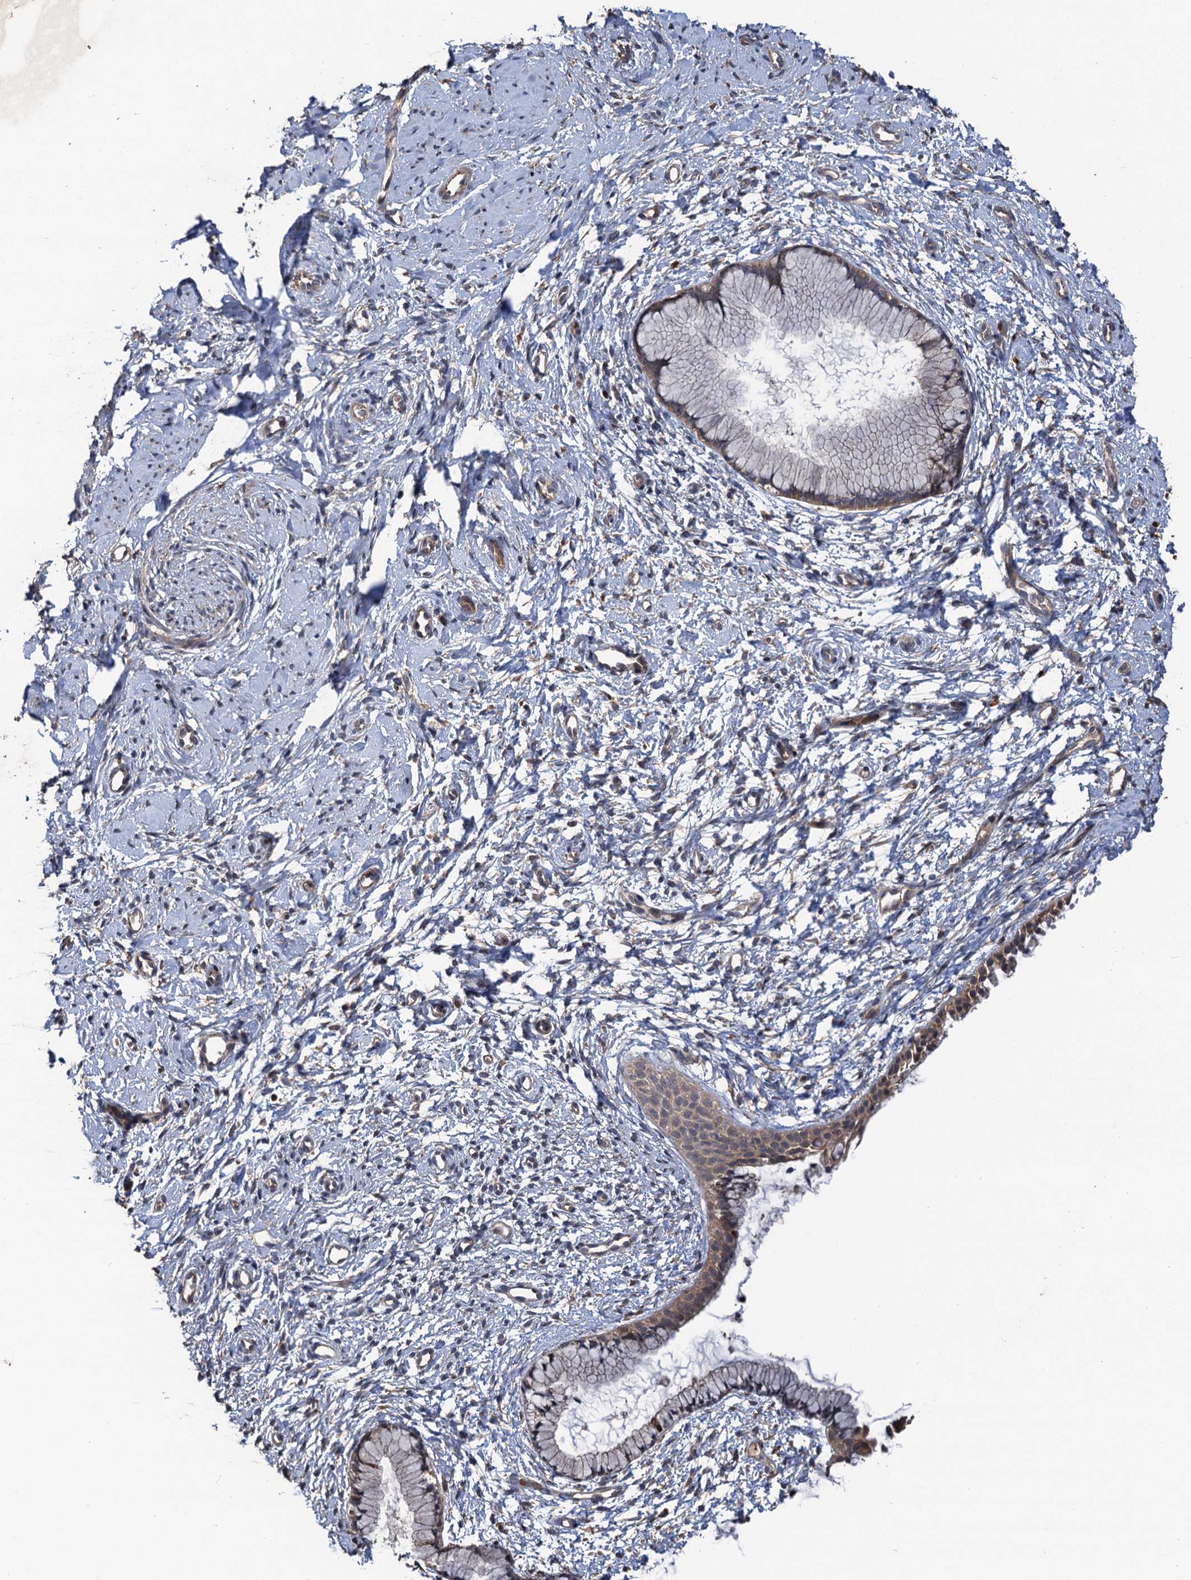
{"staining": {"intensity": "moderate", "quantity": ">75%", "location": "cytoplasmic/membranous"}, "tissue": "cervix", "cell_type": "Glandular cells", "image_type": "normal", "snomed": [{"axis": "morphology", "description": "Normal tissue, NOS"}, {"axis": "topography", "description": "Cervix"}], "caption": "Cervix was stained to show a protein in brown. There is medium levels of moderate cytoplasmic/membranous staining in approximately >75% of glandular cells. The staining was performed using DAB (3,3'-diaminobenzidine), with brown indicating positive protein expression. Nuclei are stained blue with hematoxylin.", "gene": "TMEM39B", "patient": {"sex": "female", "age": 57}}